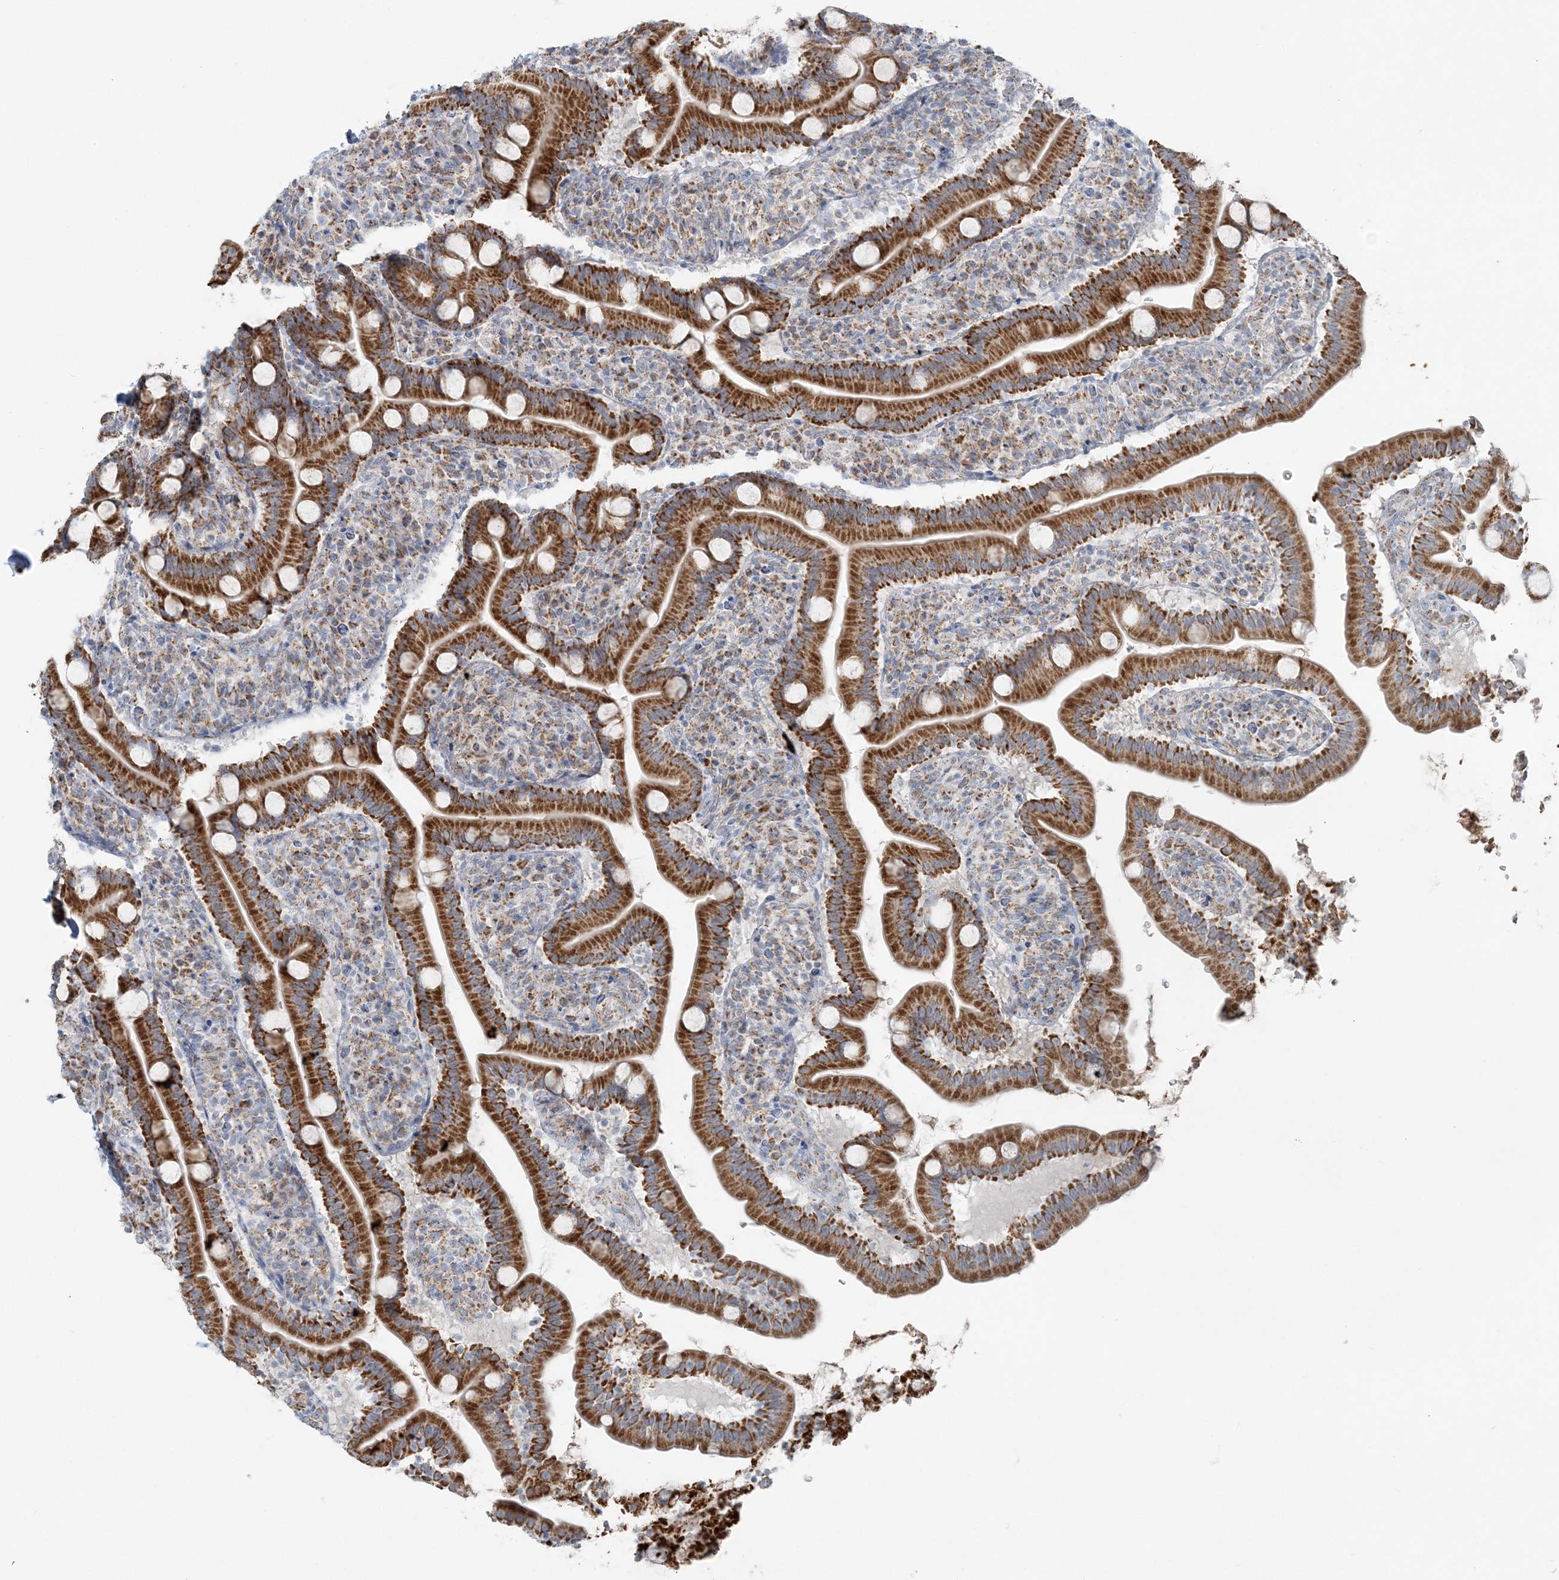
{"staining": {"intensity": "strong", "quantity": ">75%", "location": "cytoplasmic/membranous"}, "tissue": "duodenum", "cell_type": "Glandular cells", "image_type": "normal", "snomed": [{"axis": "morphology", "description": "Normal tissue, NOS"}, {"axis": "topography", "description": "Duodenum"}], "caption": "Strong cytoplasmic/membranous expression for a protein is present in approximately >75% of glandular cells of benign duodenum using IHC.", "gene": "PCCB", "patient": {"sex": "male", "age": 35}}